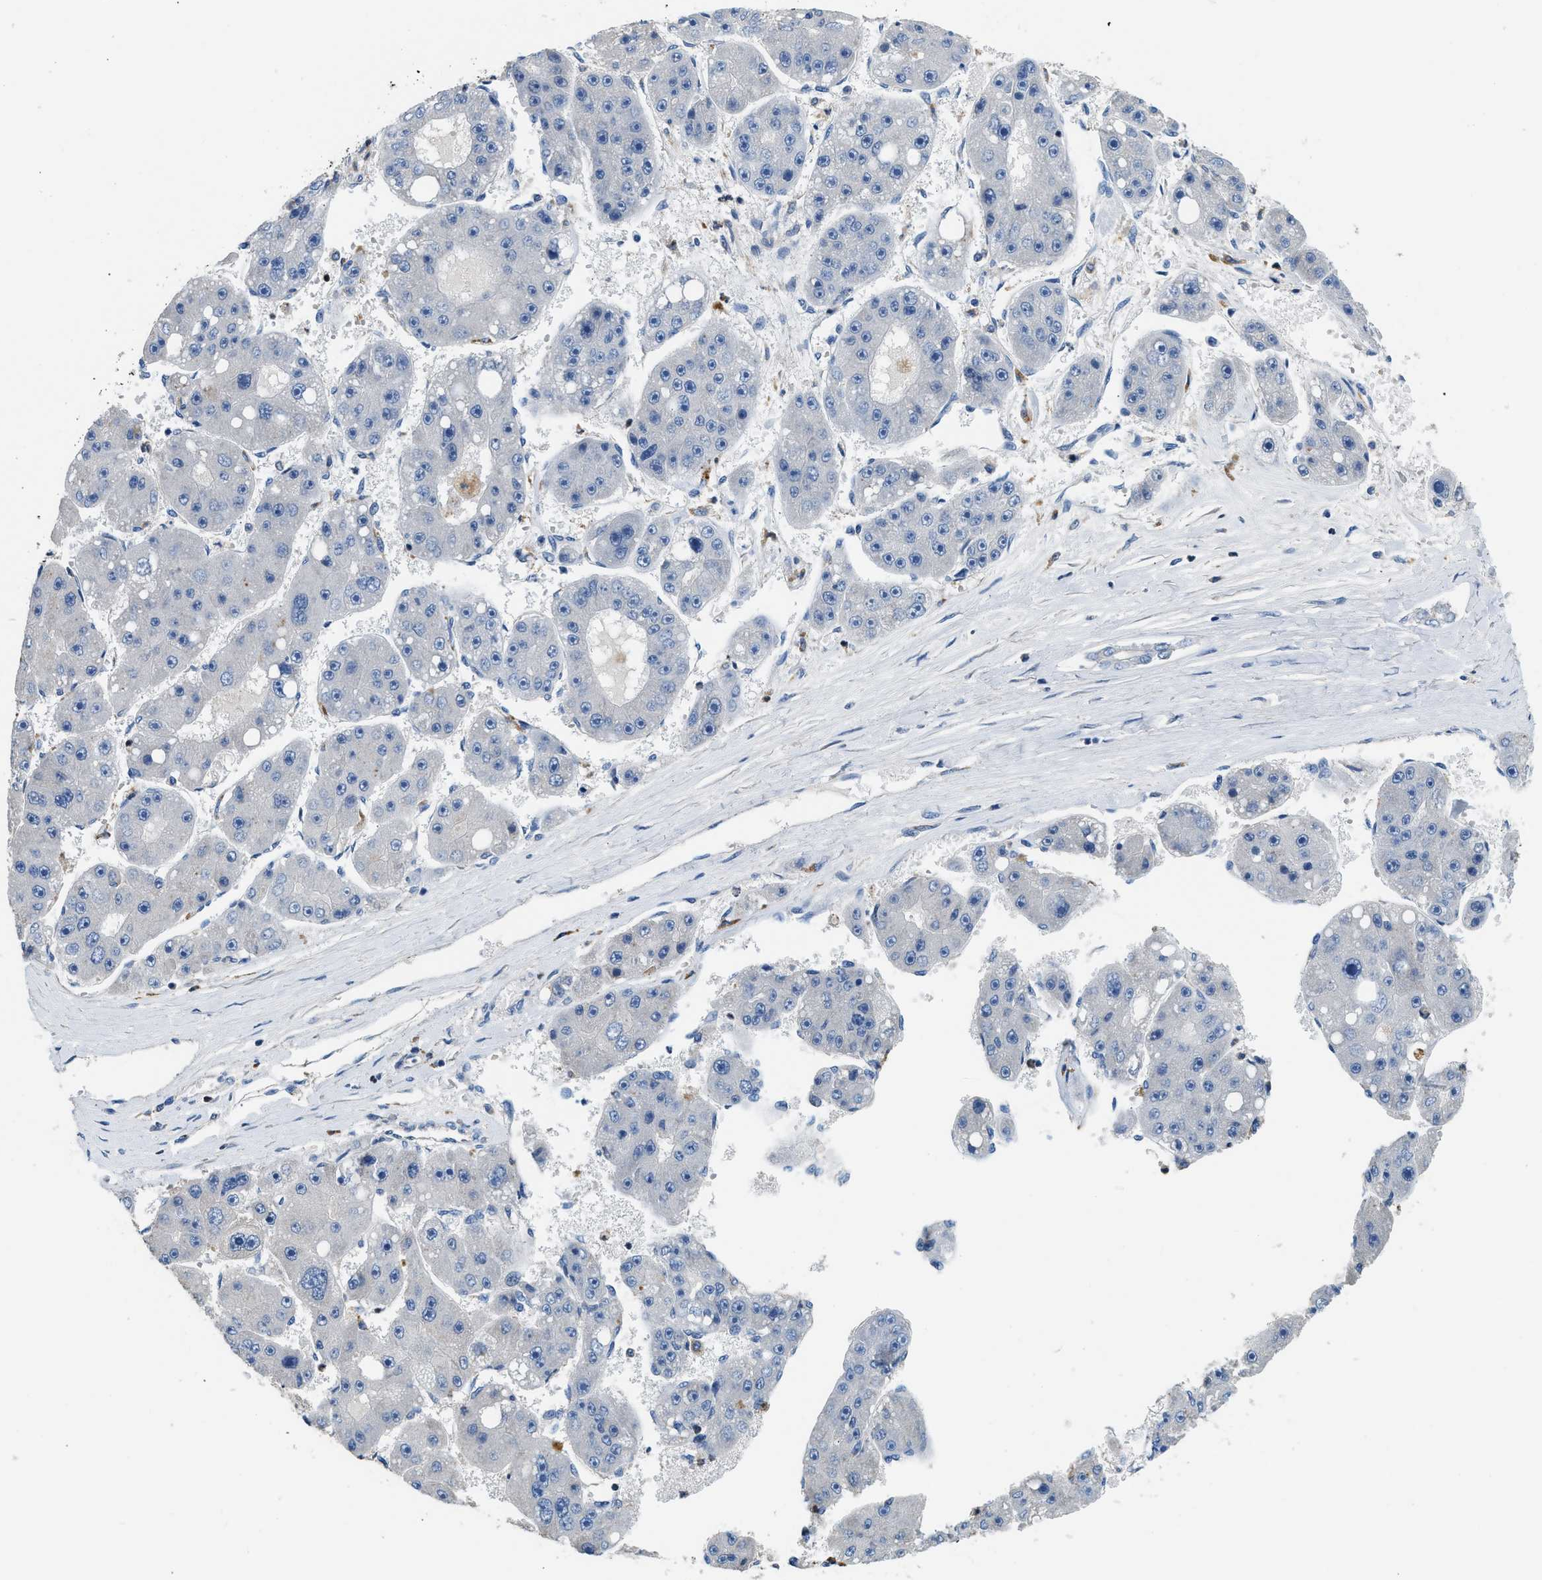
{"staining": {"intensity": "negative", "quantity": "none", "location": "none"}, "tissue": "liver cancer", "cell_type": "Tumor cells", "image_type": "cancer", "snomed": [{"axis": "morphology", "description": "Carcinoma, Hepatocellular, NOS"}, {"axis": "topography", "description": "Liver"}], "caption": "This histopathology image is of hepatocellular carcinoma (liver) stained with IHC to label a protein in brown with the nuclei are counter-stained blue. There is no staining in tumor cells.", "gene": "TOX", "patient": {"sex": "female", "age": 61}}